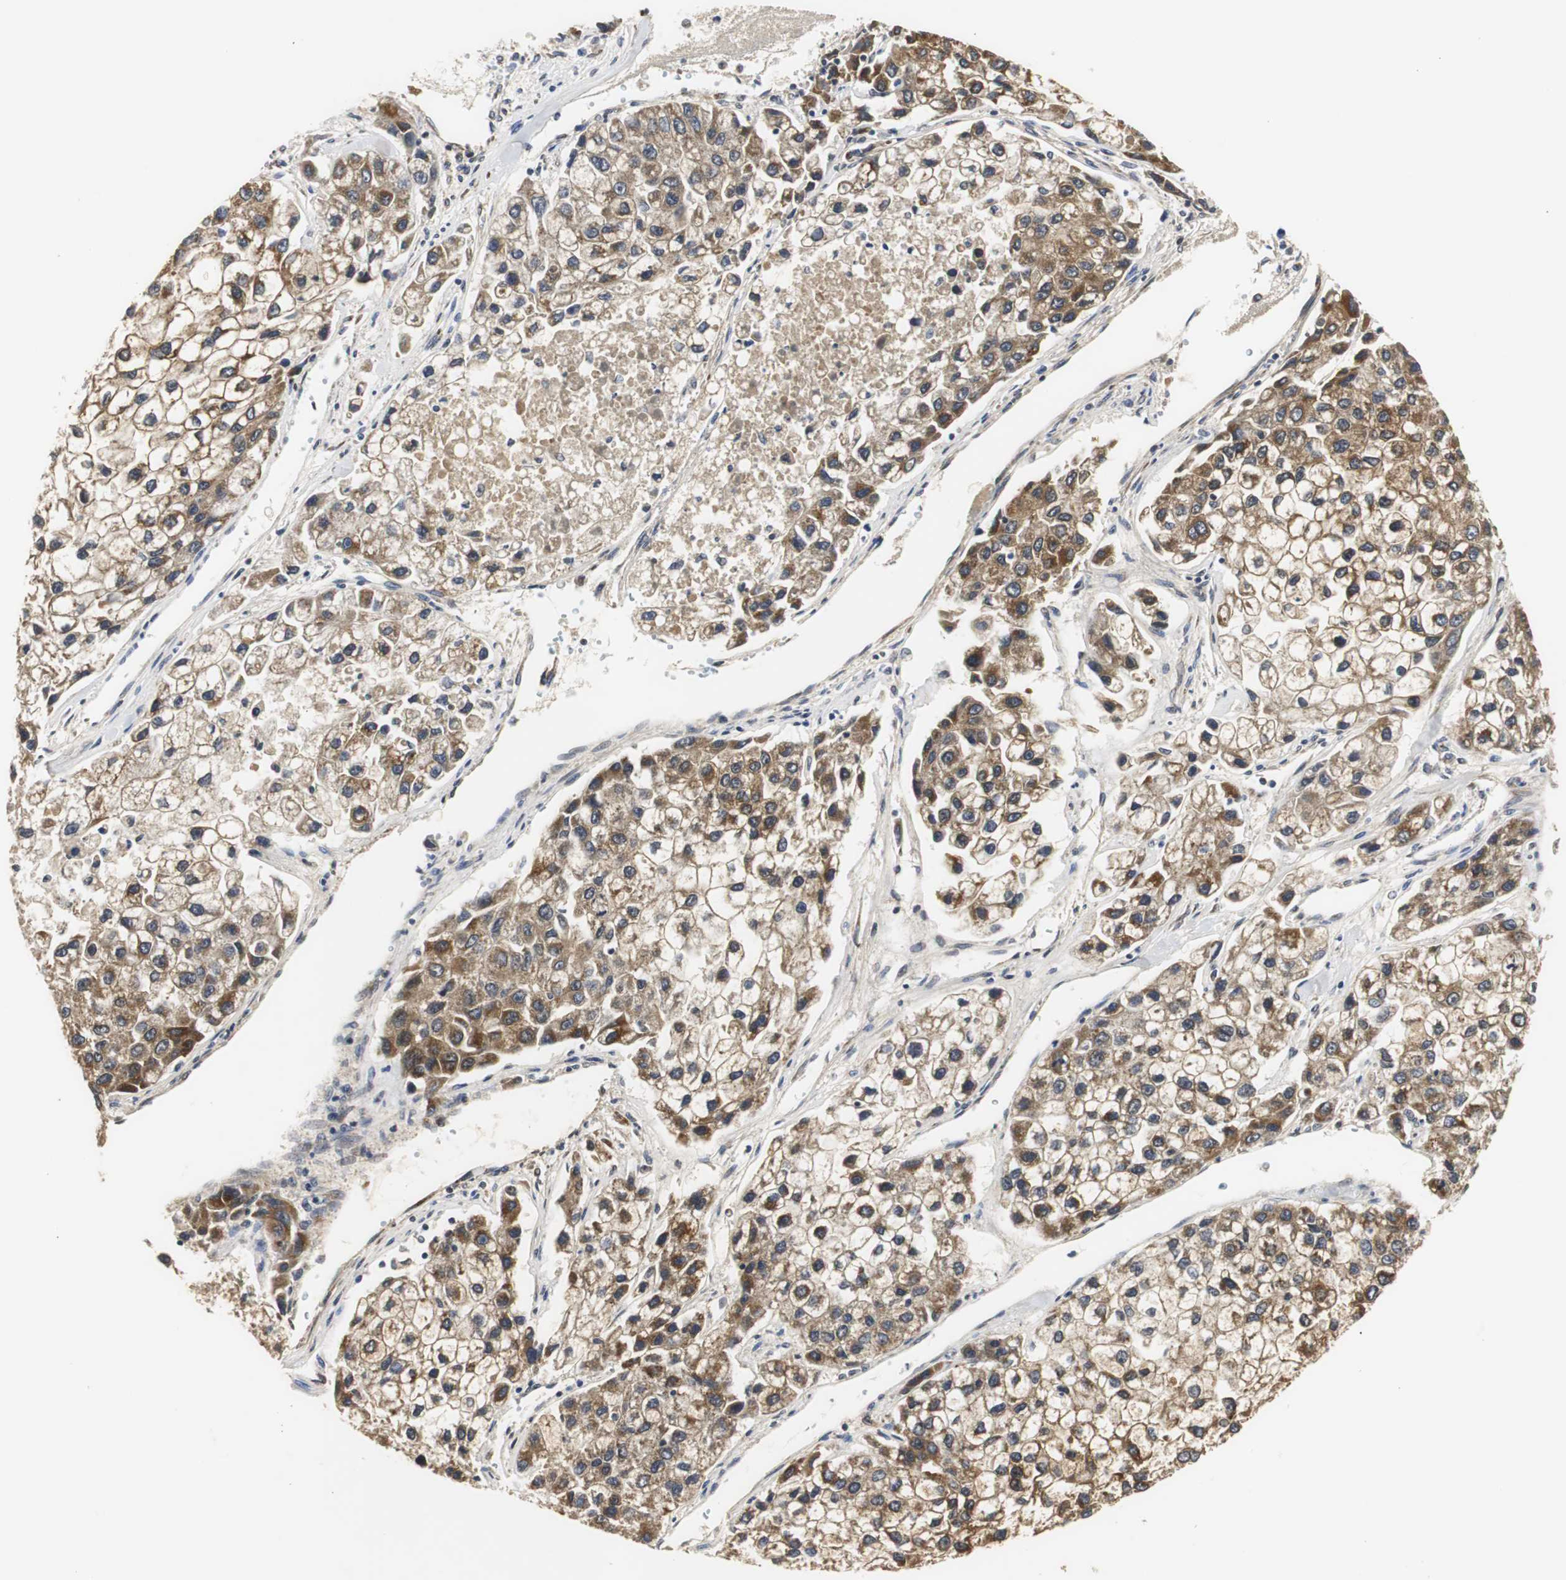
{"staining": {"intensity": "strong", "quantity": ">75%", "location": "cytoplasmic/membranous"}, "tissue": "liver cancer", "cell_type": "Tumor cells", "image_type": "cancer", "snomed": [{"axis": "morphology", "description": "Carcinoma, Hepatocellular, NOS"}, {"axis": "topography", "description": "Liver"}], "caption": "Approximately >75% of tumor cells in liver hepatocellular carcinoma display strong cytoplasmic/membranous protein positivity as visualized by brown immunohistochemical staining.", "gene": "HSD17B10", "patient": {"sex": "female", "age": 66}}